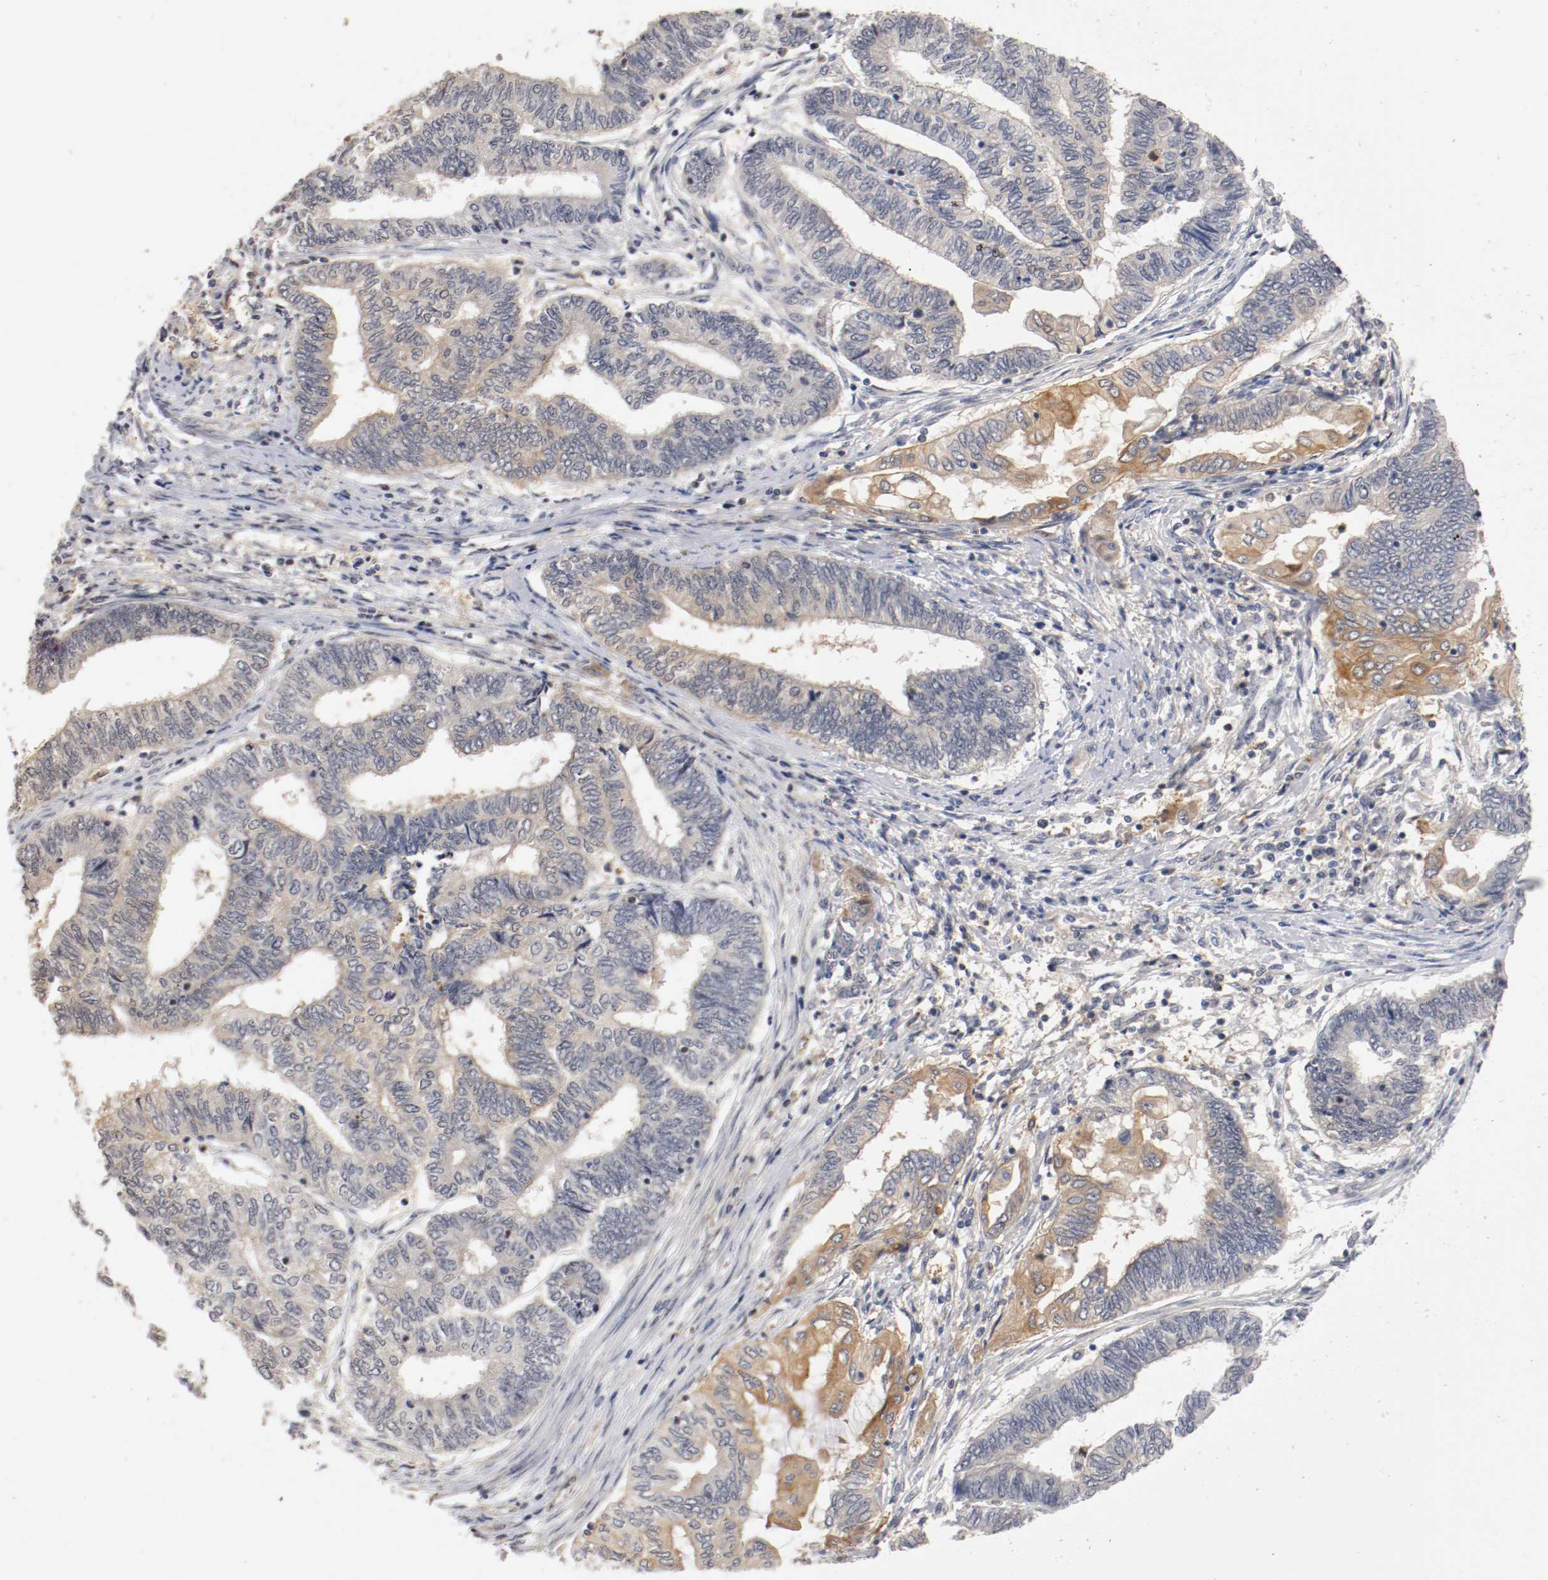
{"staining": {"intensity": "weak", "quantity": "<25%", "location": "cytoplasmic/membranous"}, "tissue": "endometrial cancer", "cell_type": "Tumor cells", "image_type": "cancer", "snomed": [{"axis": "morphology", "description": "Adenocarcinoma, NOS"}, {"axis": "topography", "description": "Uterus"}, {"axis": "topography", "description": "Endometrium"}], "caption": "The histopathology image shows no staining of tumor cells in endometrial adenocarcinoma.", "gene": "RBM23", "patient": {"sex": "female", "age": 70}}